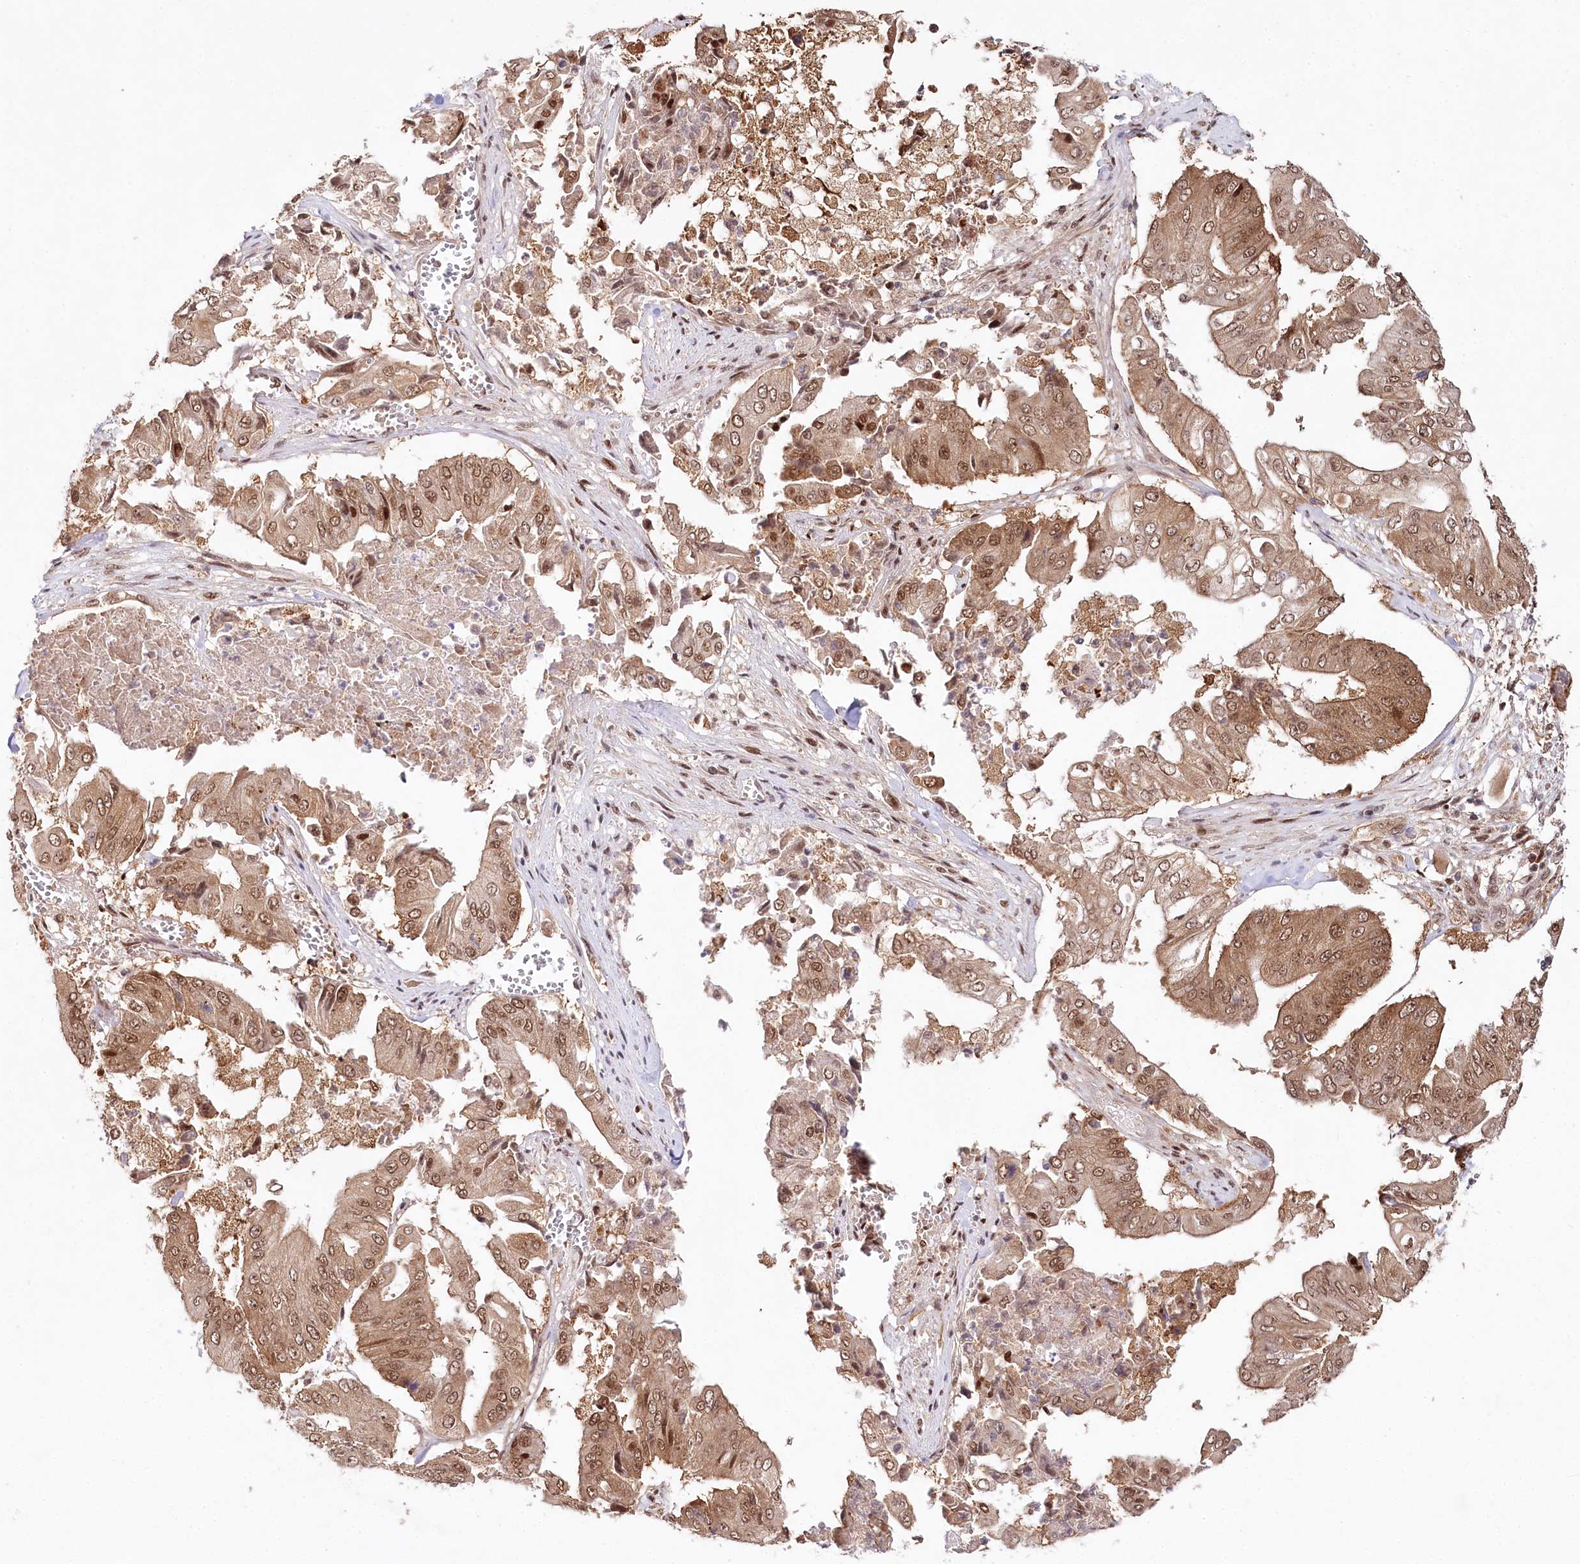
{"staining": {"intensity": "moderate", "quantity": ">75%", "location": "cytoplasmic/membranous,nuclear"}, "tissue": "pancreatic cancer", "cell_type": "Tumor cells", "image_type": "cancer", "snomed": [{"axis": "morphology", "description": "Adenocarcinoma, NOS"}, {"axis": "topography", "description": "Pancreas"}], "caption": "Pancreatic cancer (adenocarcinoma) tissue displays moderate cytoplasmic/membranous and nuclear staining in about >75% of tumor cells Ihc stains the protein in brown and the nuclei are stained blue.", "gene": "CCDC65", "patient": {"sex": "female", "age": 77}}